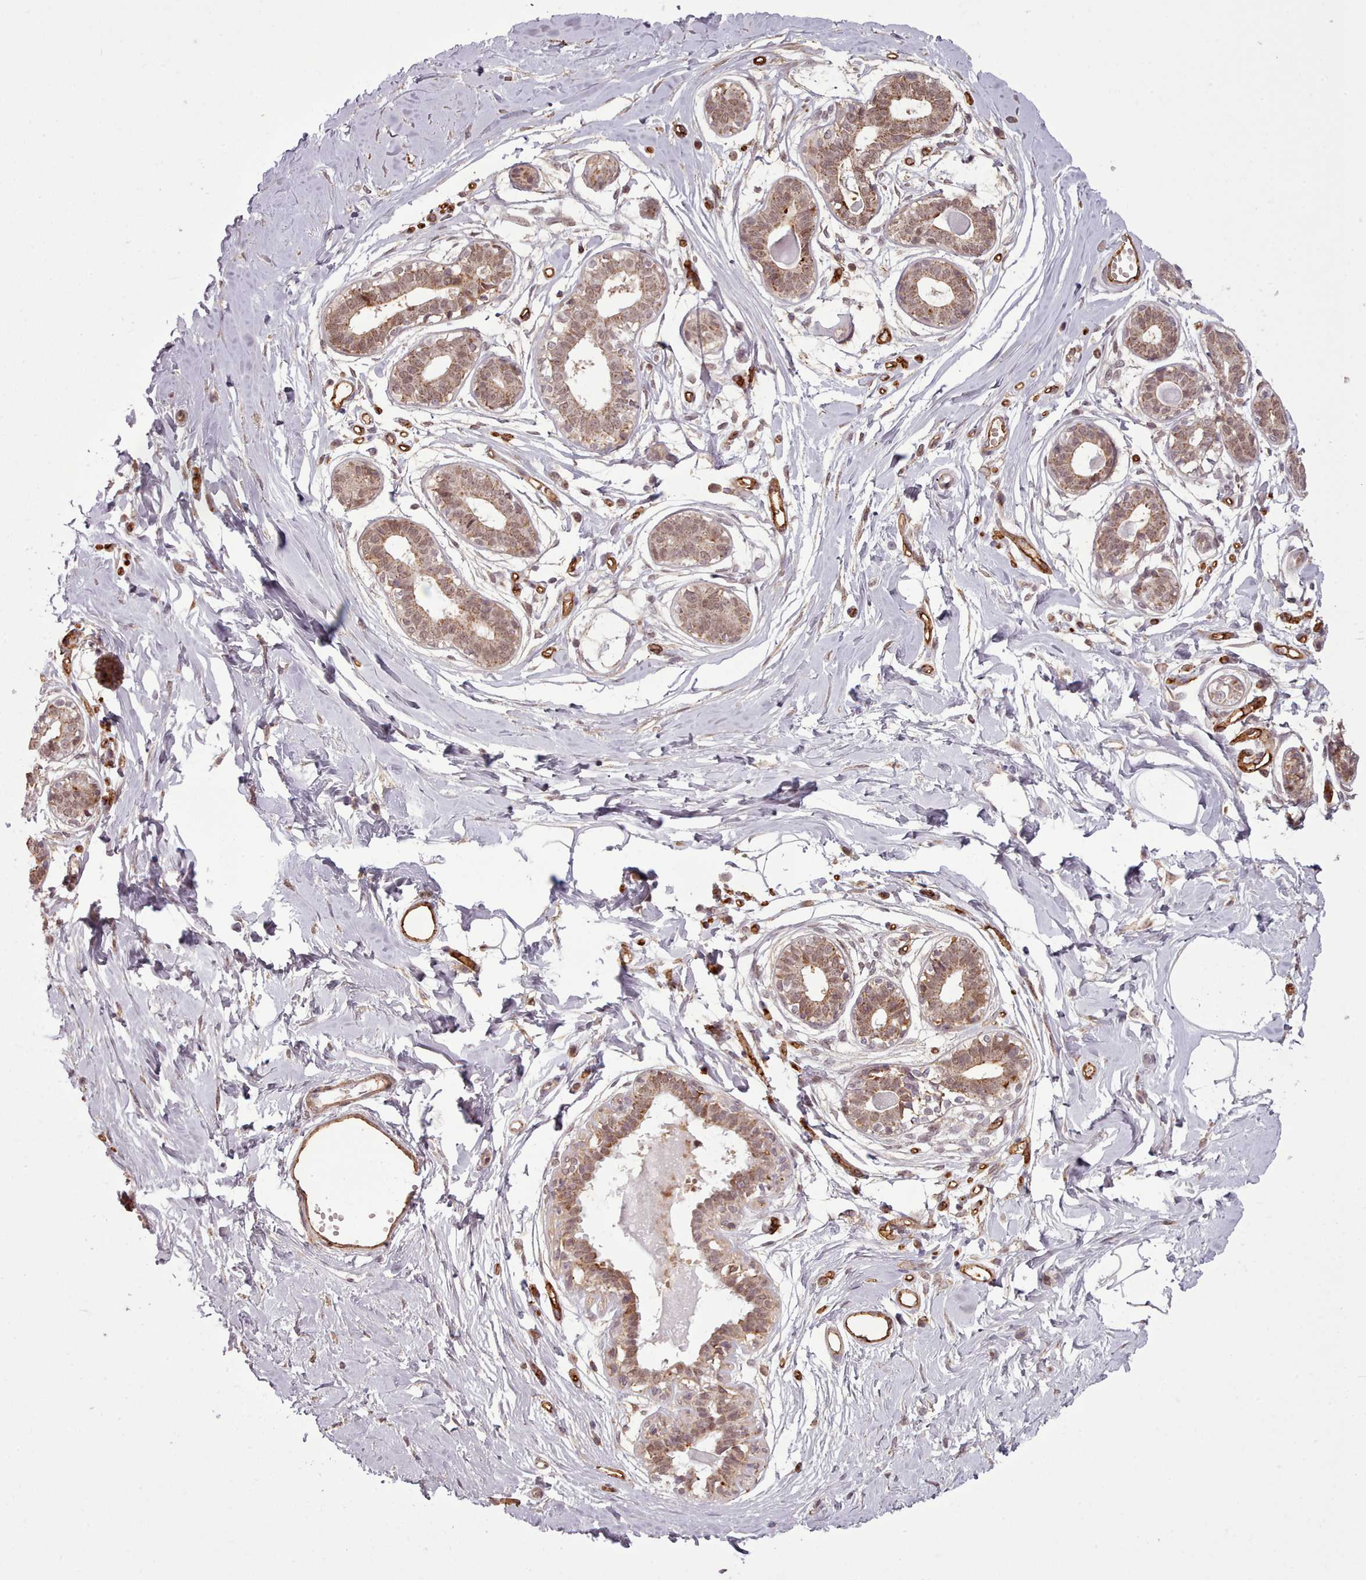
{"staining": {"intensity": "weak", "quantity": "25%-75%", "location": "cytoplasmic/membranous"}, "tissue": "breast", "cell_type": "Adipocytes", "image_type": "normal", "snomed": [{"axis": "morphology", "description": "Normal tissue, NOS"}, {"axis": "topography", "description": "Breast"}], "caption": "Protein staining shows weak cytoplasmic/membranous expression in about 25%-75% of adipocytes in unremarkable breast. Ihc stains the protein of interest in brown and the nuclei are stained blue.", "gene": "ZMYM4", "patient": {"sex": "female", "age": 45}}